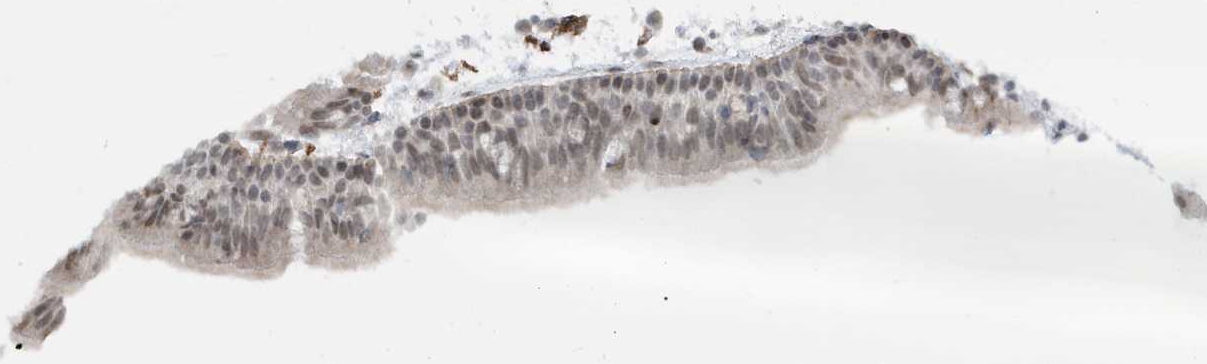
{"staining": {"intensity": "weak", "quantity": "<25%", "location": "nuclear"}, "tissue": "nasopharynx", "cell_type": "Respiratory epithelial cells", "image_type": "normal", "snomed": [{"axis": "morphology", "description": "Normal tissue, NOS"}, {"axis": "morphology", "description": "Inflammation, NOS"}, {"axis": "morphology", "description": "Malignant melanoma, Metastatic site"}, {"axis": "topography", "description": "Nasopharynx"}], "caption": "The histopathology image exhibits no staining of respiratory epithelial cells in unremarkable nasopharynx.", "gene": "CHCHD4", "patient": {"sex": "male", "age": 70}}